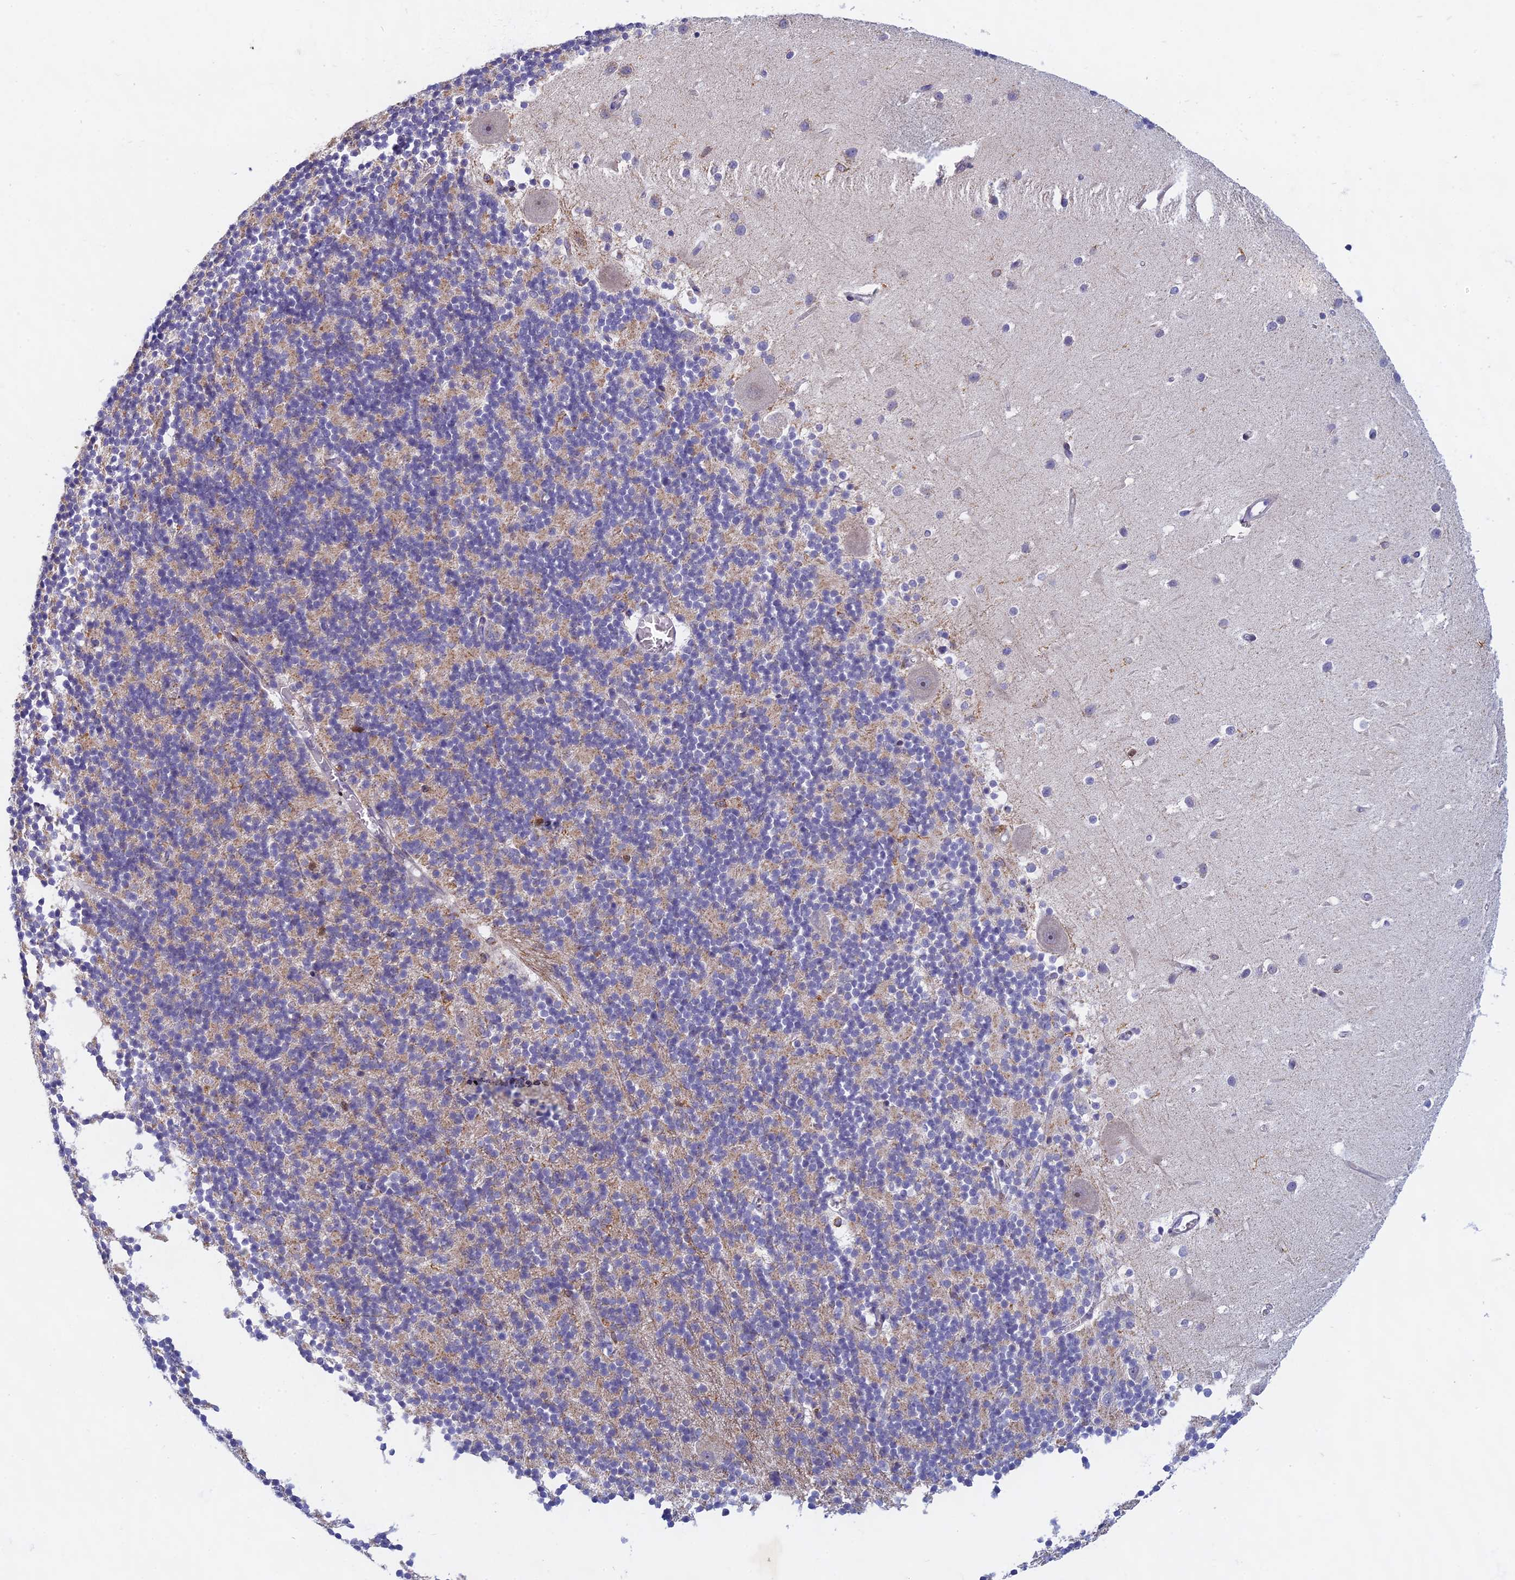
{"staining": {"intensity": "negative", "quantity": "none", "location": "none"}, "tissue": "cerebellum", "cell_type": "Cells in granular layer", "image_type": "normal", "snomed": [{"axis": "morphology", "description": "Normal tissue, NOS"}, {"axis": "topography", "description": "Cerebellum"}], "caption": "Immunohistochemistry (IHC) micrograph of benign cerebellum: human cerebellum stained with DAB (3,3'-diaminobenzidine) reveals no significant protein positivity in cells in granular layer. (IHC, brightfield microscopy, high magnification).", "gene": "DDX51", "patient": {"sex": "male", "age": 54}}